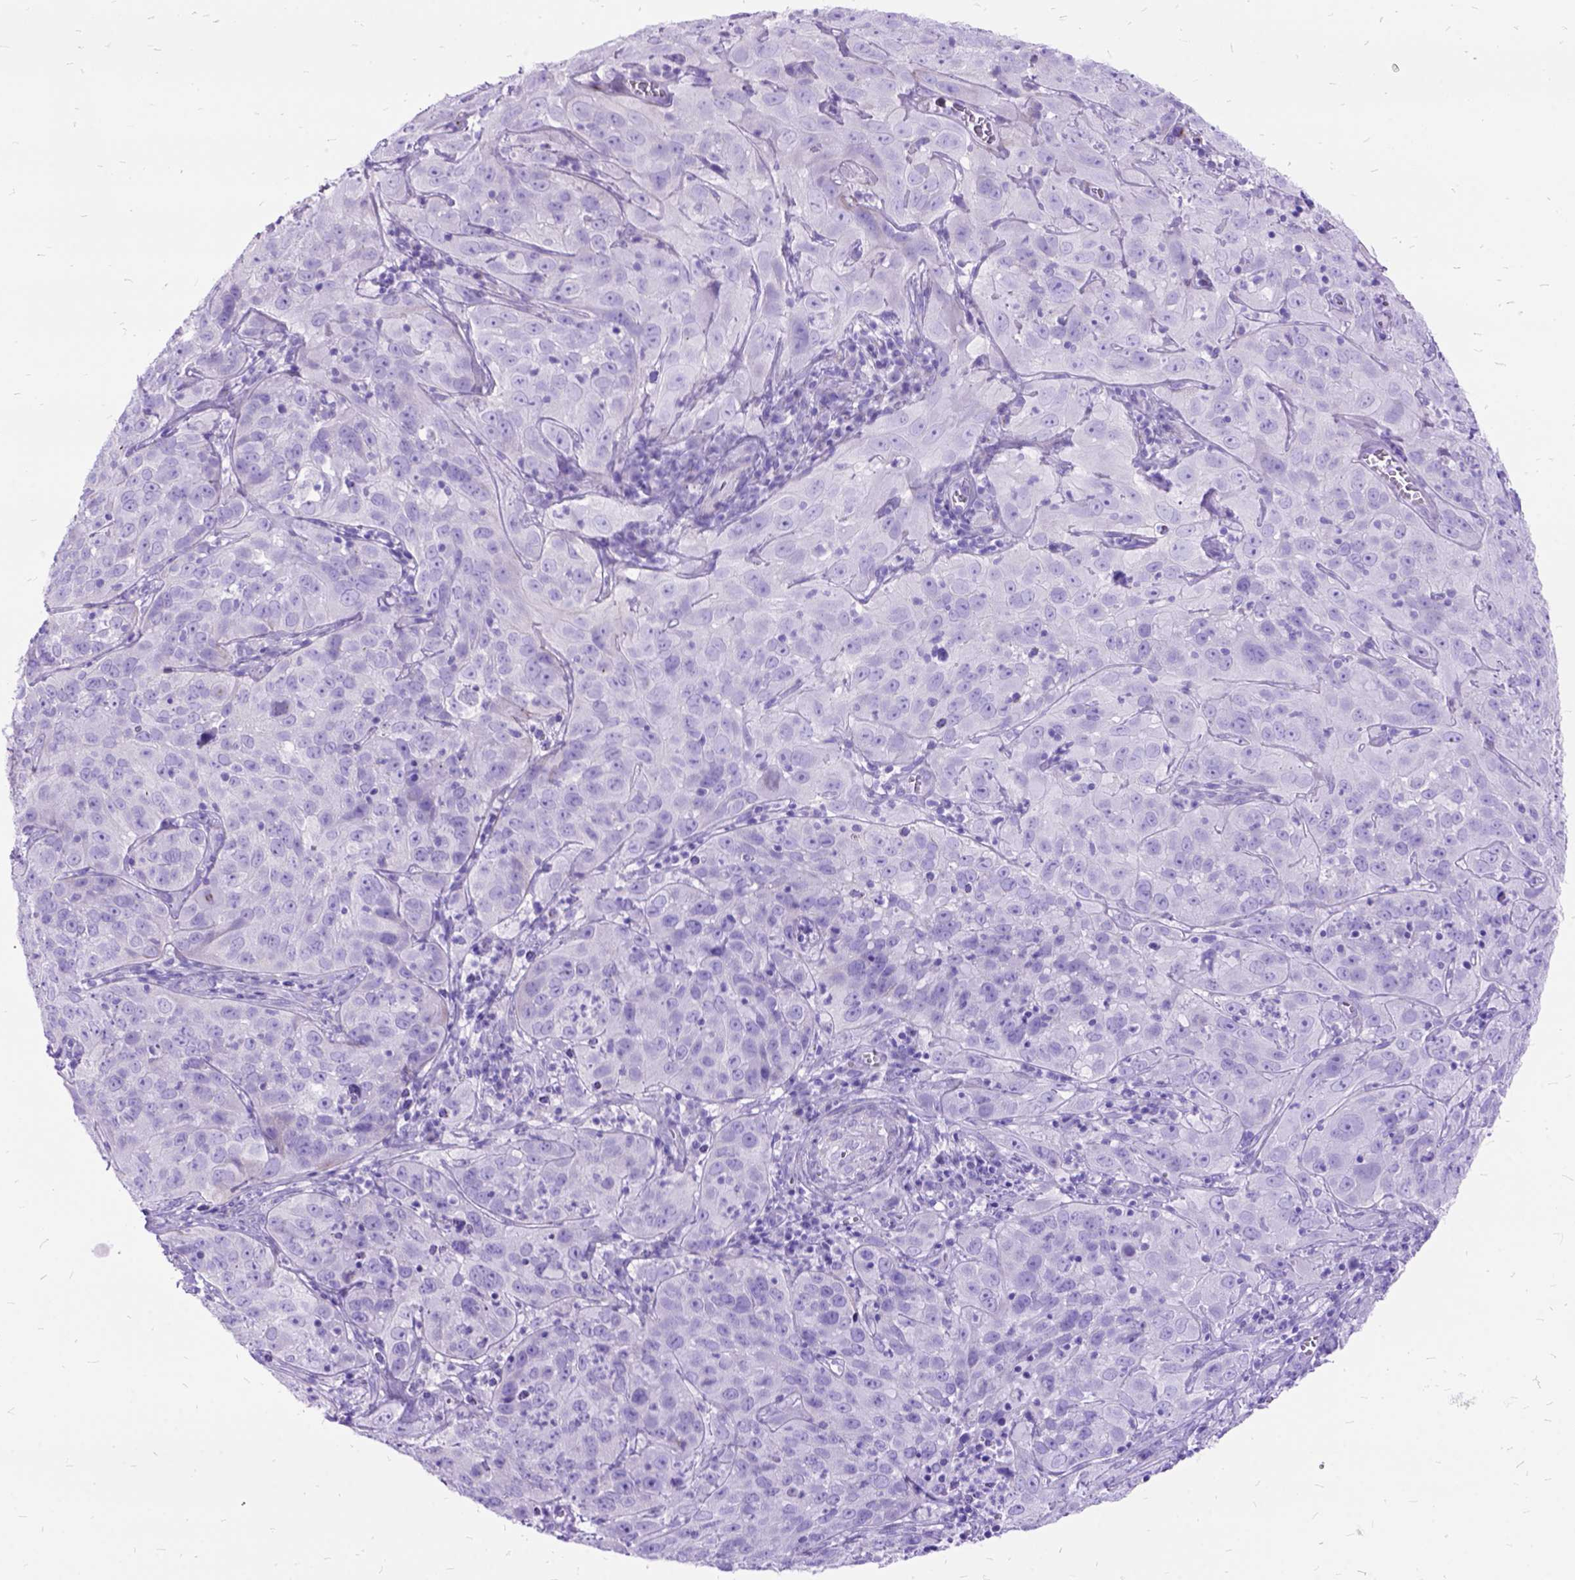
{"staining": {"intensity": "negative", "quantity": "none", "location": "none"}, "tissue": "cervical cancer", "cell_type": "Tumor cells", "image_type": "cancer", "snomed": [{"axis": "morphology", "description": "Squamous cell carcinoma, NOS"}, {"axis": "topography", "description": "Cervix"}], "caption": "This is an immunohistochemistry photomicrograph of squamous cell carcinoma (cervical). There is no expression in tumor cells.", "gene": "DNAH2", "patient": {"sex": "female", "age": 32}}